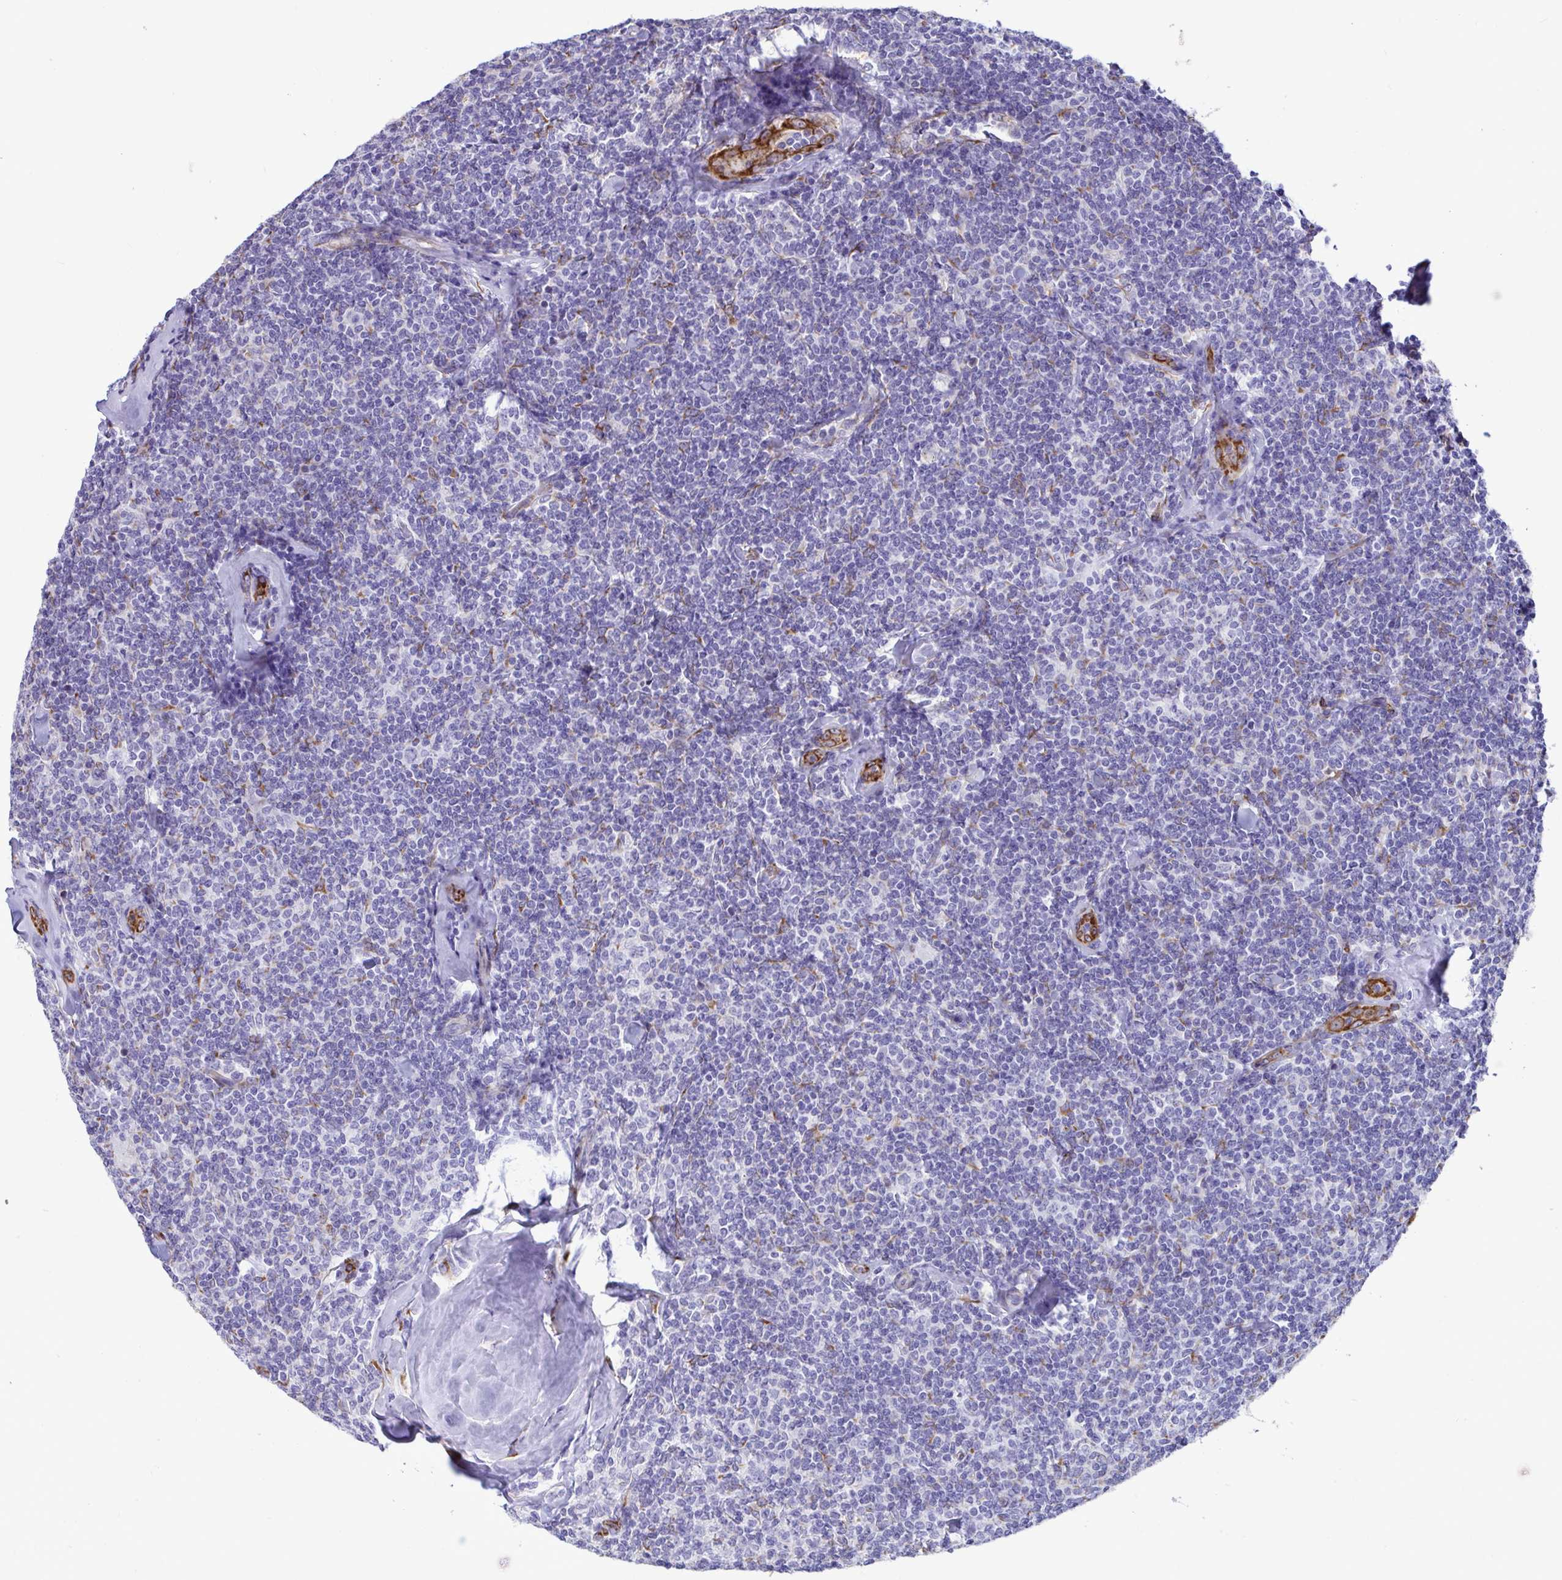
{"staining": {"intensity": "negative", "quantity": "none", "location": "none"}, "tissue": "lymphoma", "cell_type": "Tumor cells", "image_type": "cancer", "snomed": [{"axis": "morphology", "description": "Malignant lymphoma, non-Hodgkin's type, Low grade"}, {"axis": "topography", "description": "Lymph node"}], "caption": "Tumor cells are negative for brown protein staining in malignant lymphoma, non-Hodgkin's type (low-grade). (DAB (3,3'-diaminobenzidine) IHC, high magnification).", "gene": "ASPH", "patient": {"sex": "female", "age": 56}}